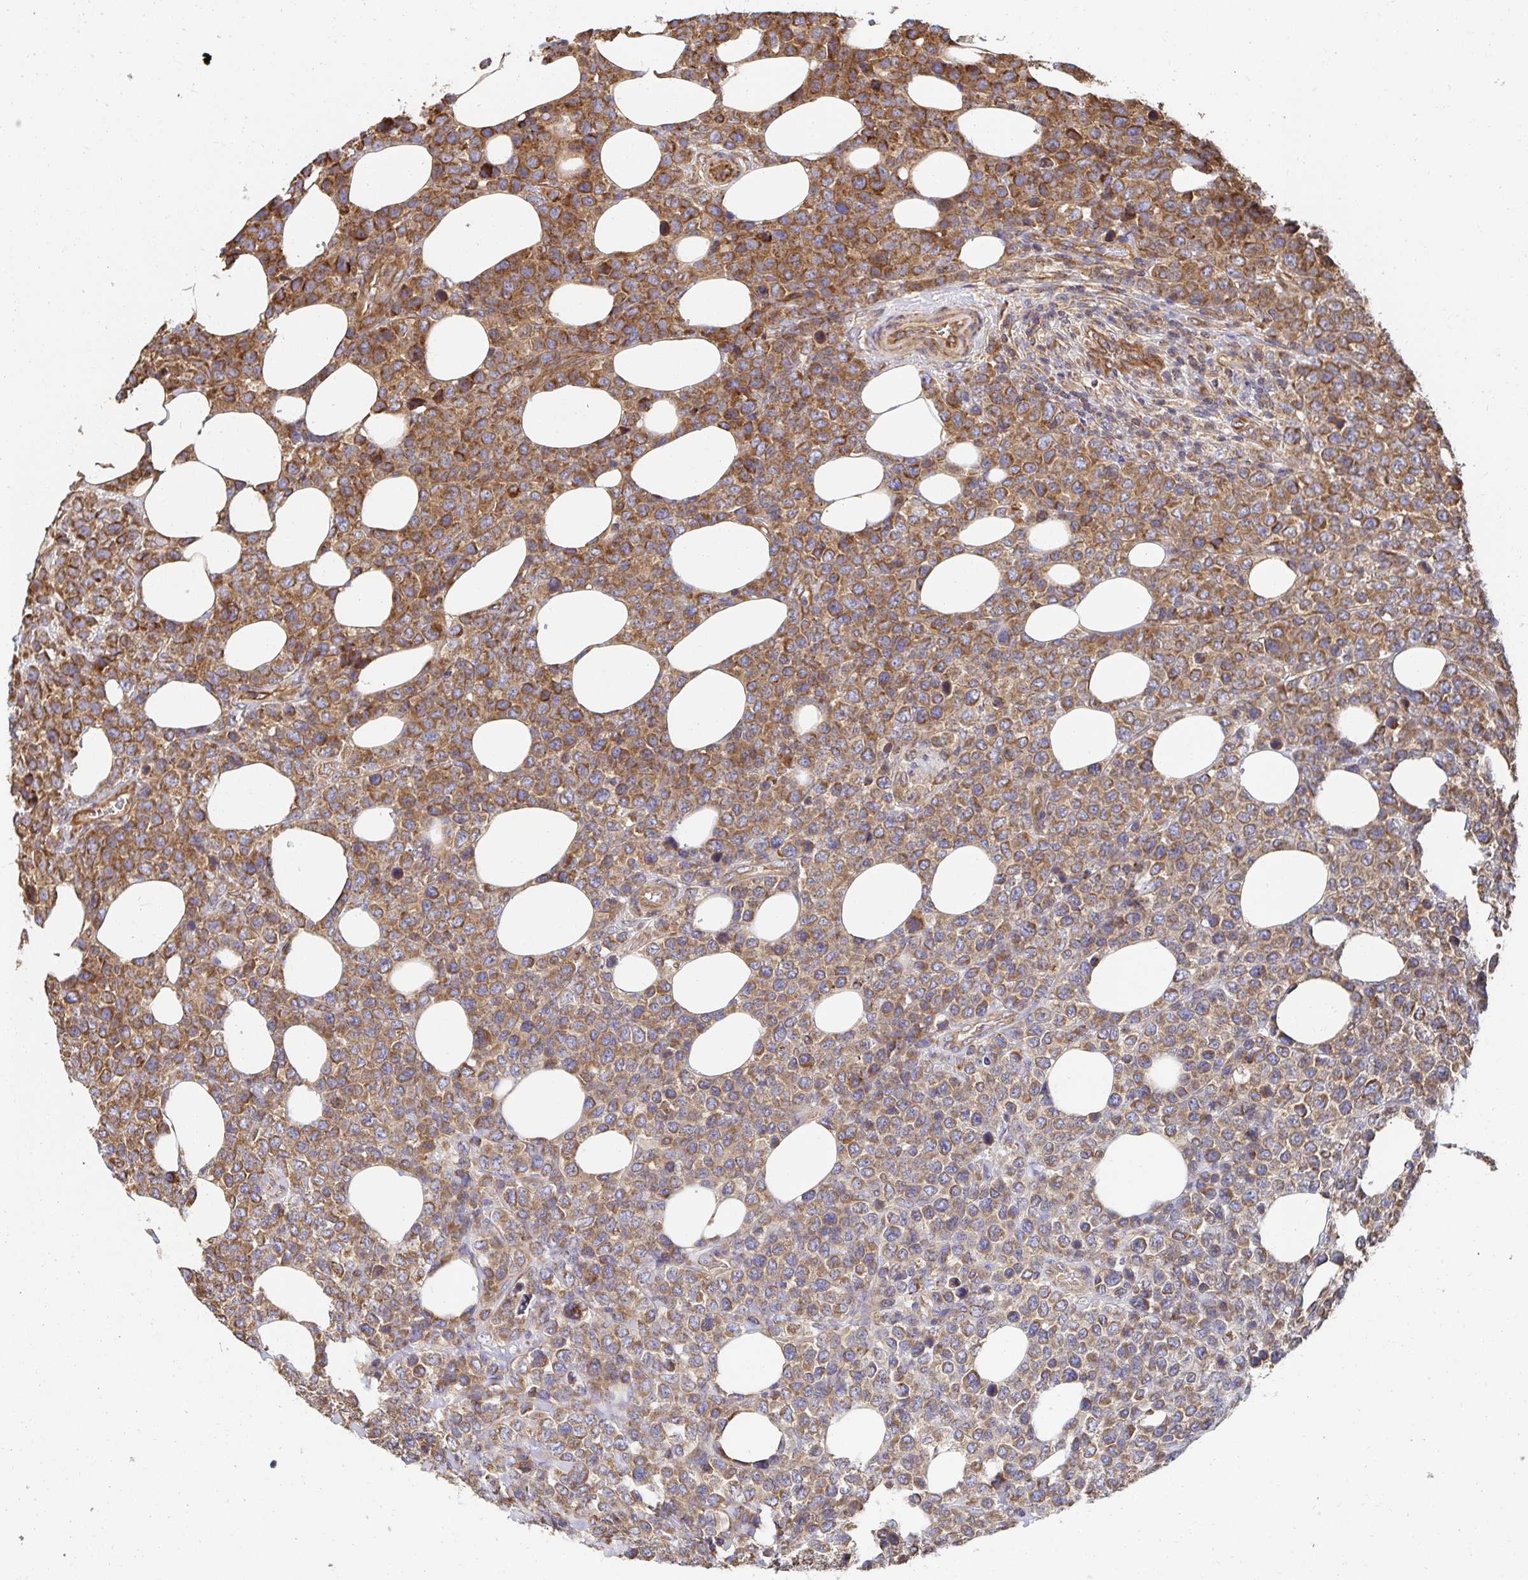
{"staining": {"intensity": "moderate", "quantity": "25%-75%", "location": "cytoplasmic/membranous"}, "tissue": "lymphoma", "cell_type": "Tumor cells", "image_type": "cancer", "snomed": [{"axis": "morphology", "description": "Malignant lymphoma, non-Hodgkin's type, High grade"}, {"axis": "topography", "description": "Soft tissue"}], "caption": "The micrograph demonstrates a brown stain indicating the presence of a protein in the cytoplasmic/membranous of tumor cells in malignant lymphoma, non-Hodgkin's type (high-grade). The protein is stained brown, and the nuclei are stained in blue (DAB IHC with brightfield microscopy, high magnification).", "gene": "APBB1", "patient": {"sex": "female", "age": 56}}